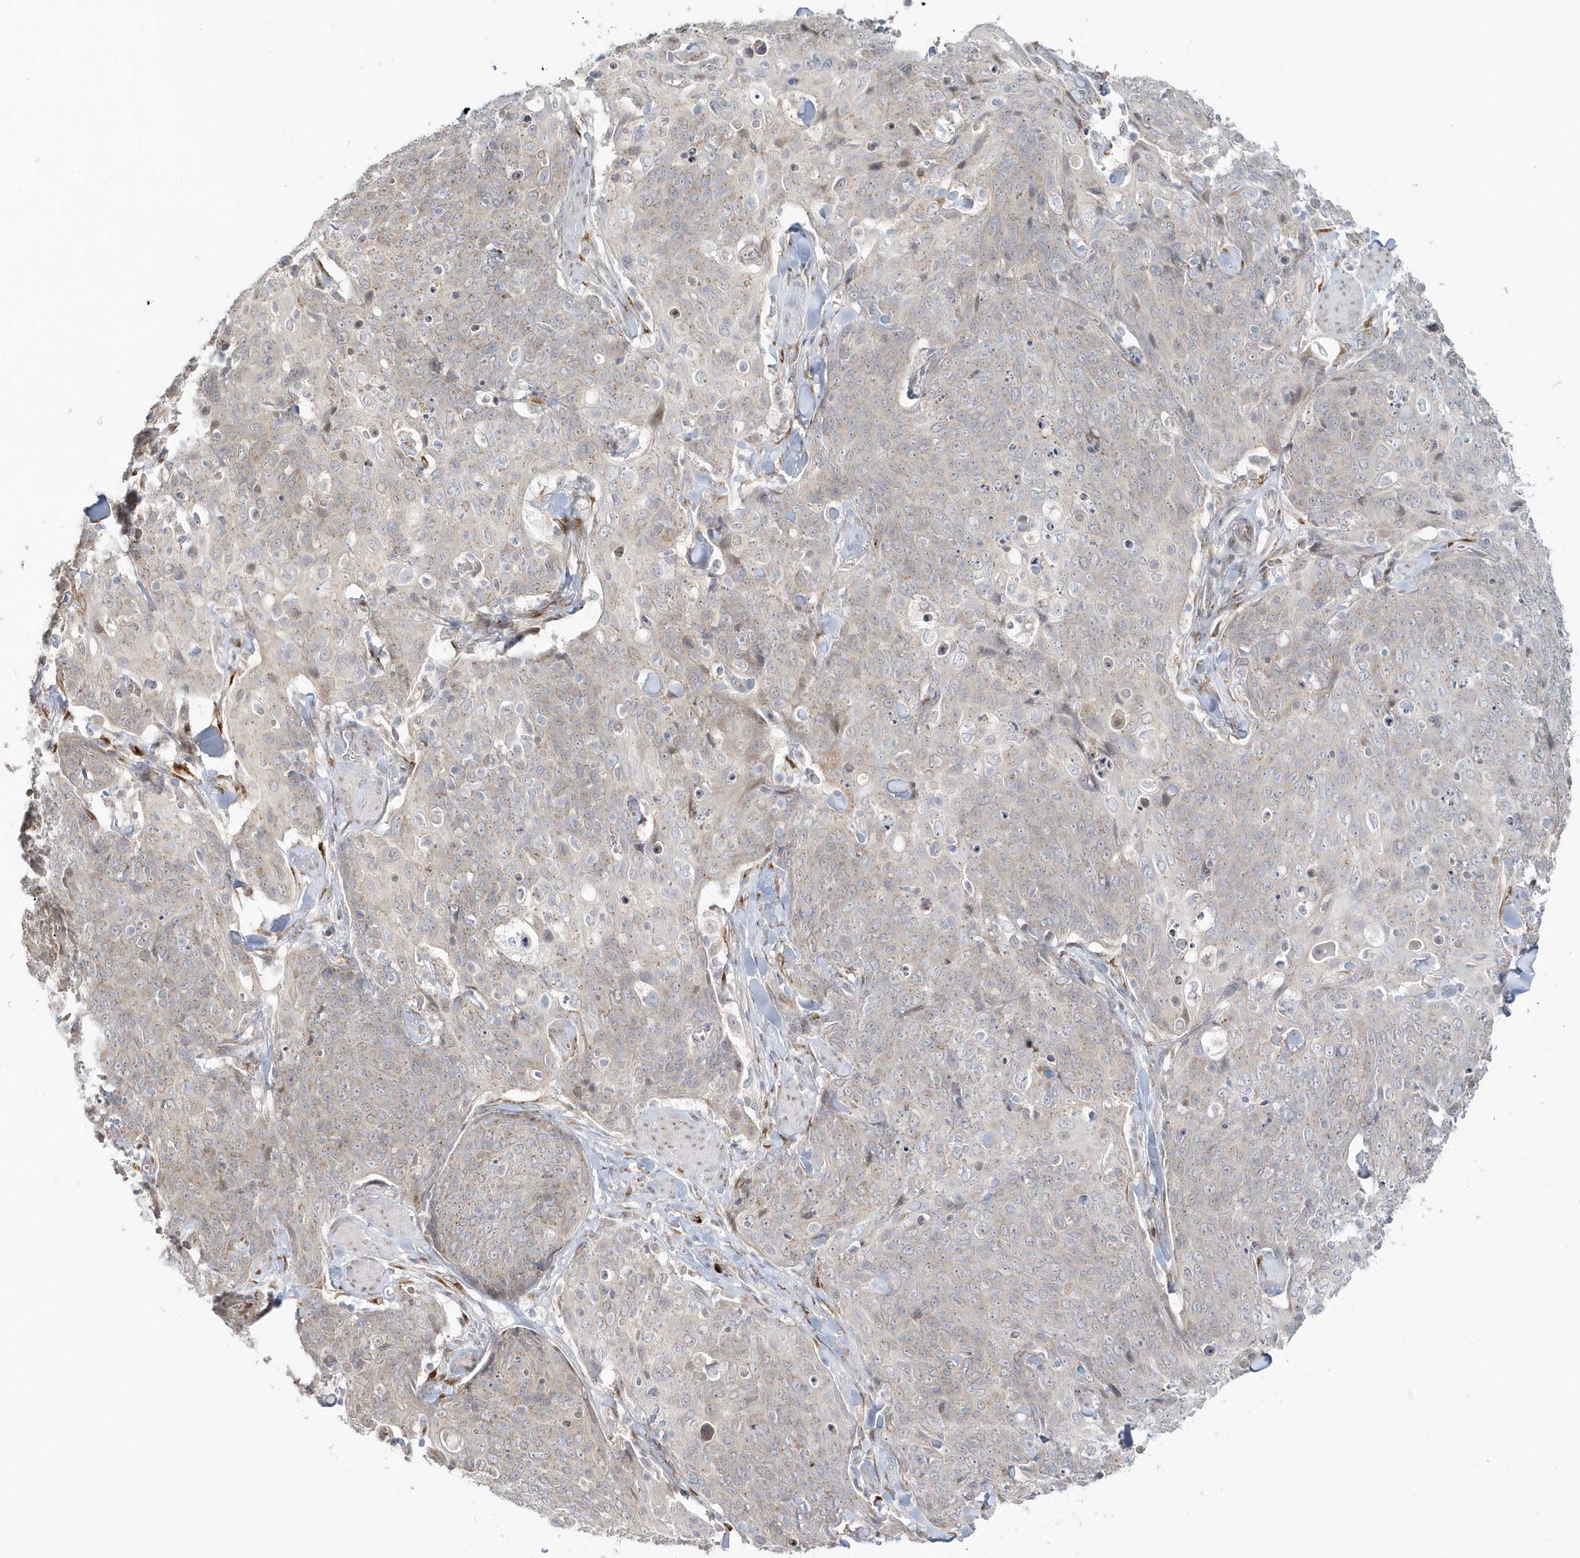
{"staining": {"intensity": "moderate", "quantity": "<25%", "location": "cytoplasmic/membranous"}, "tissue": "skin cancer", "cell_type": "Tumor cells", "image_type": "cancer", "snomed": [{"axis": "morphology", "description": "Squamous cell carcinoma, NOS"}, {"axis": "topography", "description": "Skin"}, {"axis": "topography", "description": "Vulva"}], "caption": "Protein analysis of skin cancer tissue displays moderate cytoplasmic/membranous expression in about <25% of tumor cells.", "gene": "DHFR", "patient": {"sex": "female", "age": 85}}